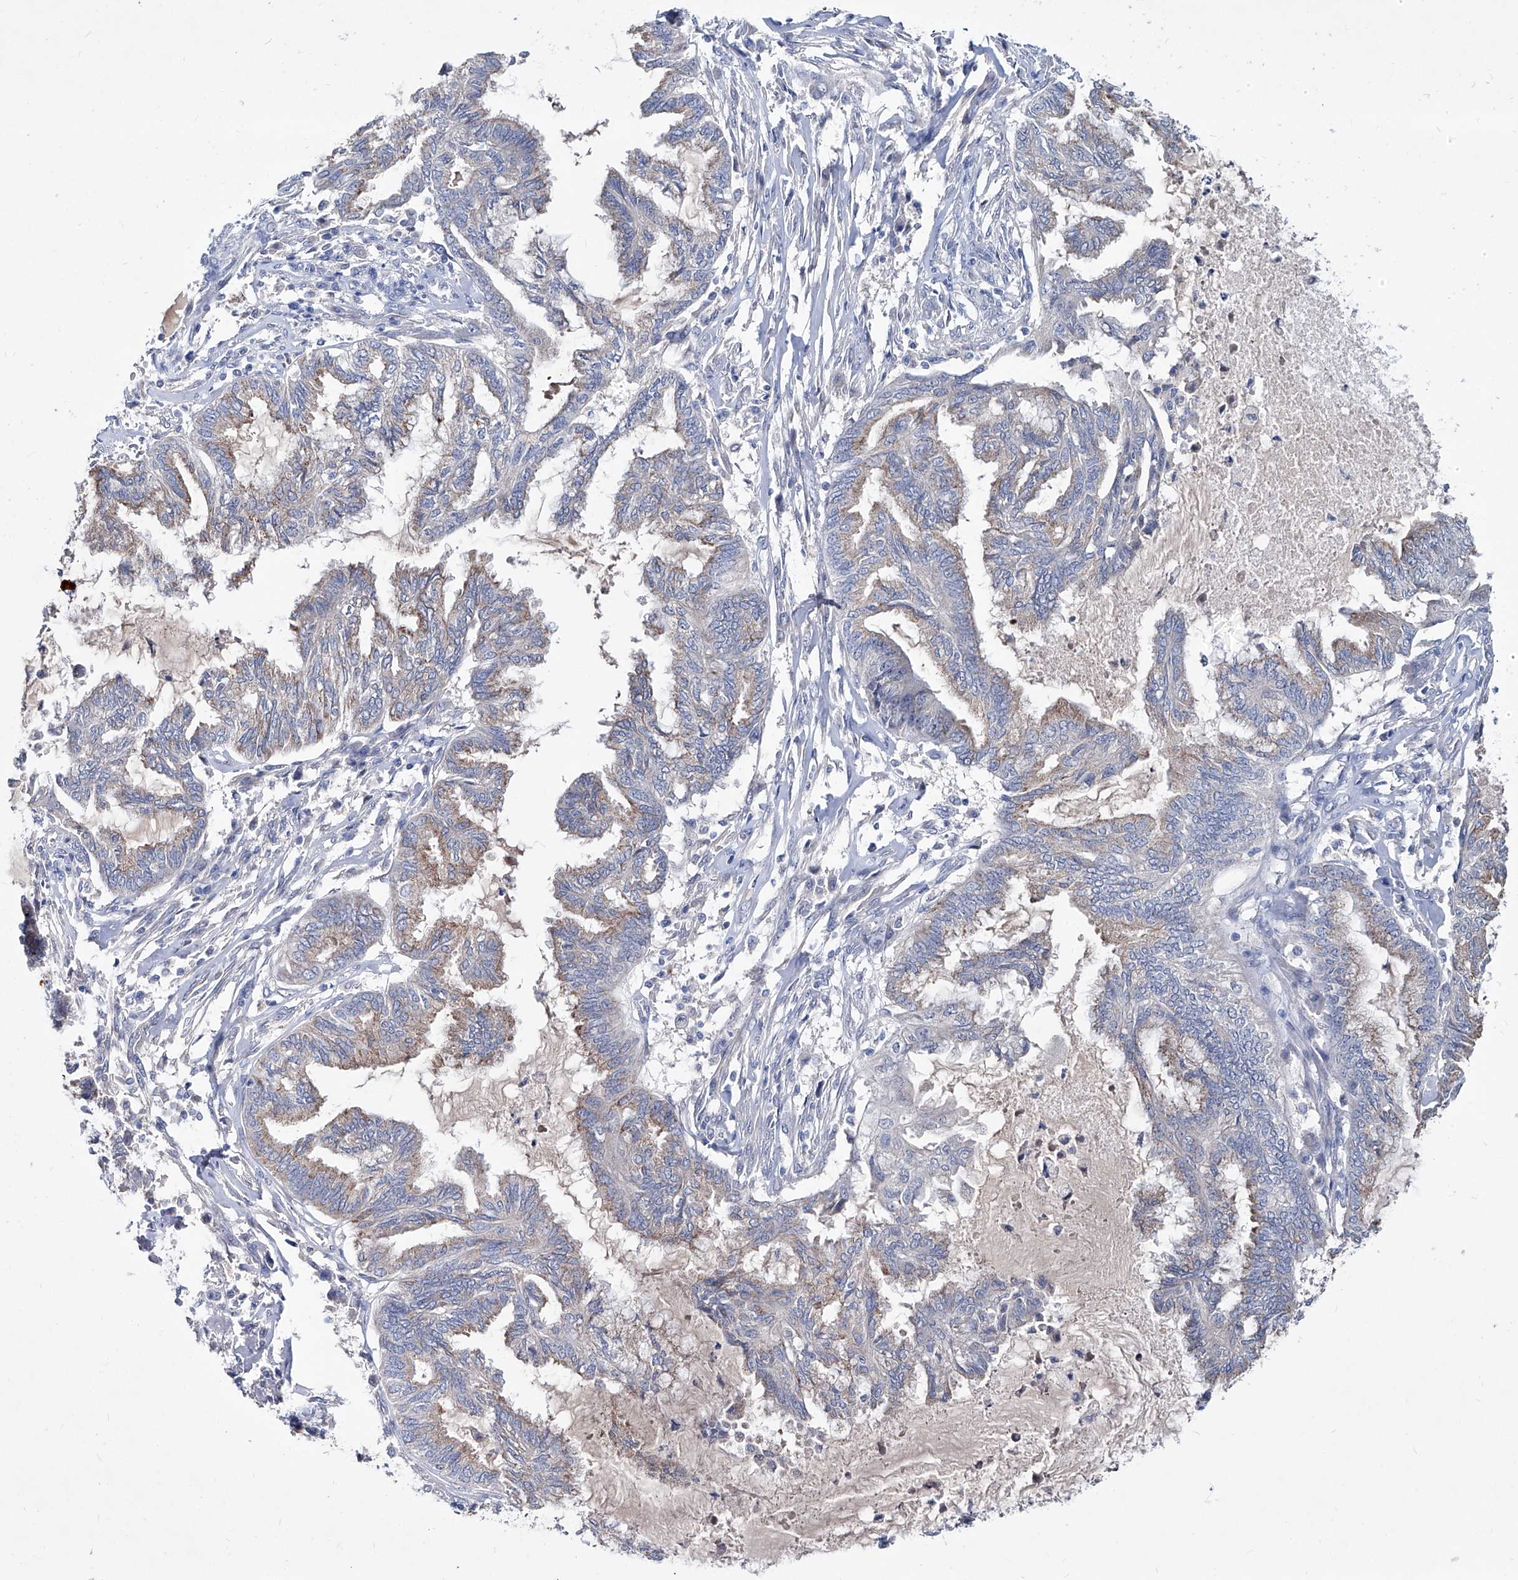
{"staining": {"intensity": "weak", "quantity": "25%-75%", "location": "cytoplasmic/membranous"}, "tissue": "endometrial cancer", "cell_type": "Tumor cells", "image_type": "cancer", "snomed": [{"axis": "morphology", "description": "Adenocarcinoma, NOS"}, {"axis": "topography", "description": "Endometrium"}], "caption": "IHC photomicrograph of endometrial cancer (adenocarcinoma) stained for a protein (brown), which demonstrates low levels of weak cytoplasmic/membranous expression in about 25%-75% of tumor cells.", "gene": "KLHL17", "patient": {"sex": "female", "age": 86}}